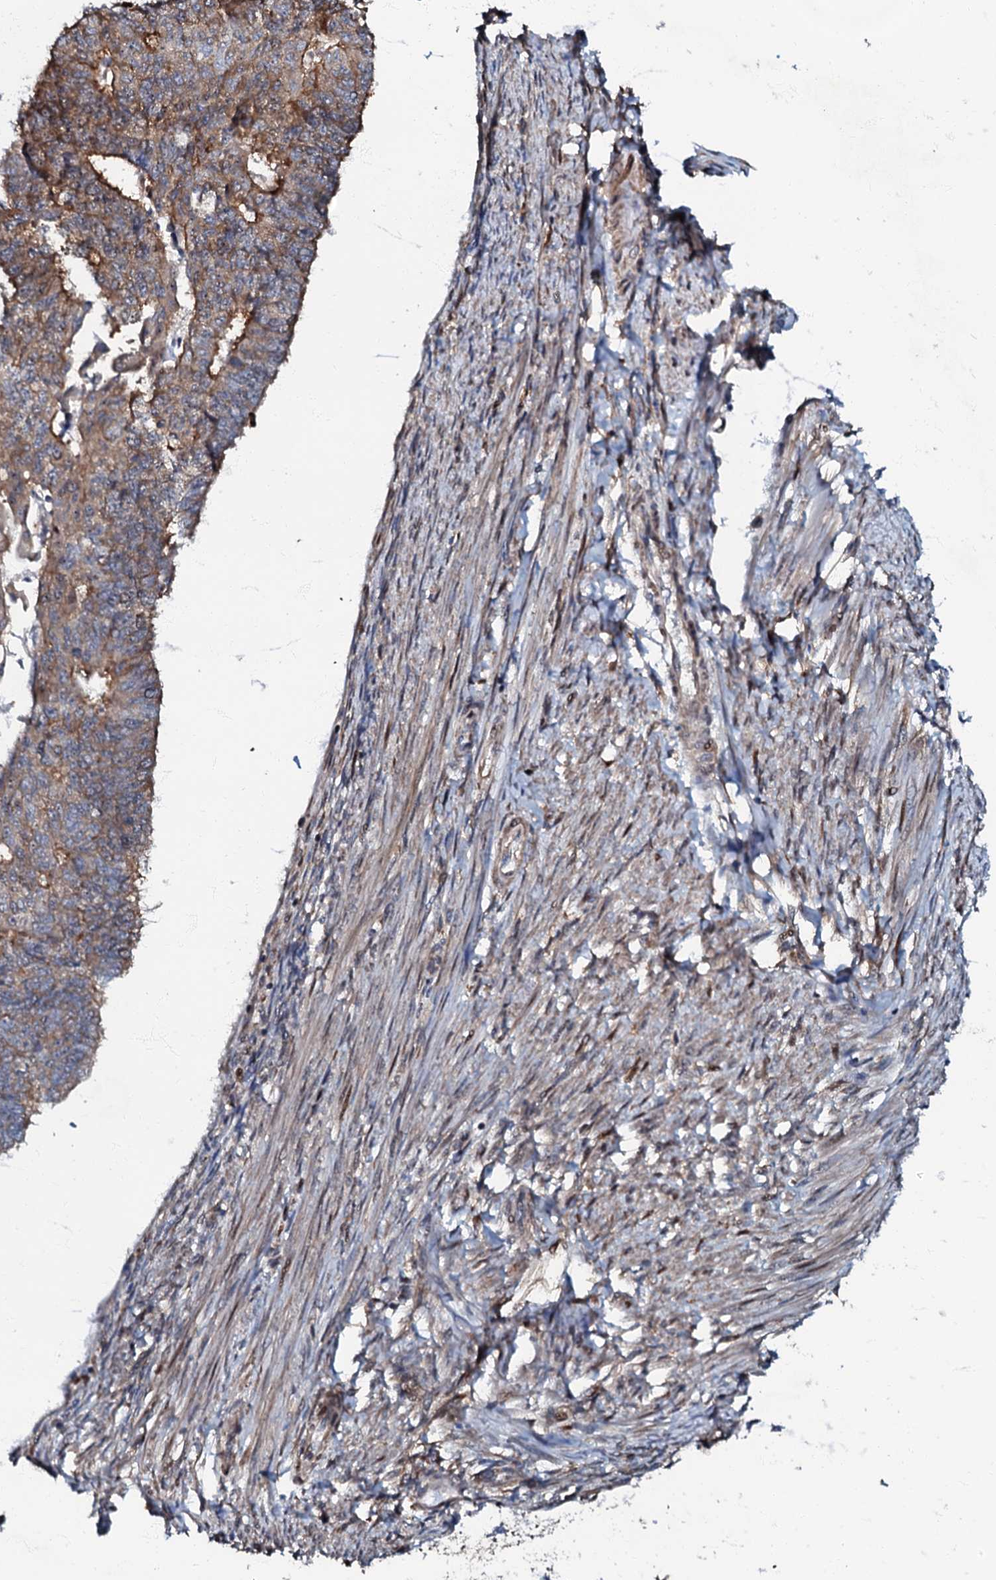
{"staining": {"intensity": "moderate", "quantity": "<25%", "location": "cytoplasmic/membranous"}, "tissue": "endometrial cancer", "cell_type": "Tumor cells", "image_type": "cancer", "snomed": [{"axis": "morphology", "description": "Adenocarcinoma, NOS"}, {"axis": "topography", "description": "Endometrium"}], "caption": "This micrograph exhibits adenocarcinoma (endometrial) stained with immunohistochemistry to label a protein in brown. The cytoplasmic/membranous of tumor cells show moderate positivity for the protein. Nuclei are counter-stained blue.", "gene": "OSBP", "patient": {"sex": "female", "age": 32}}